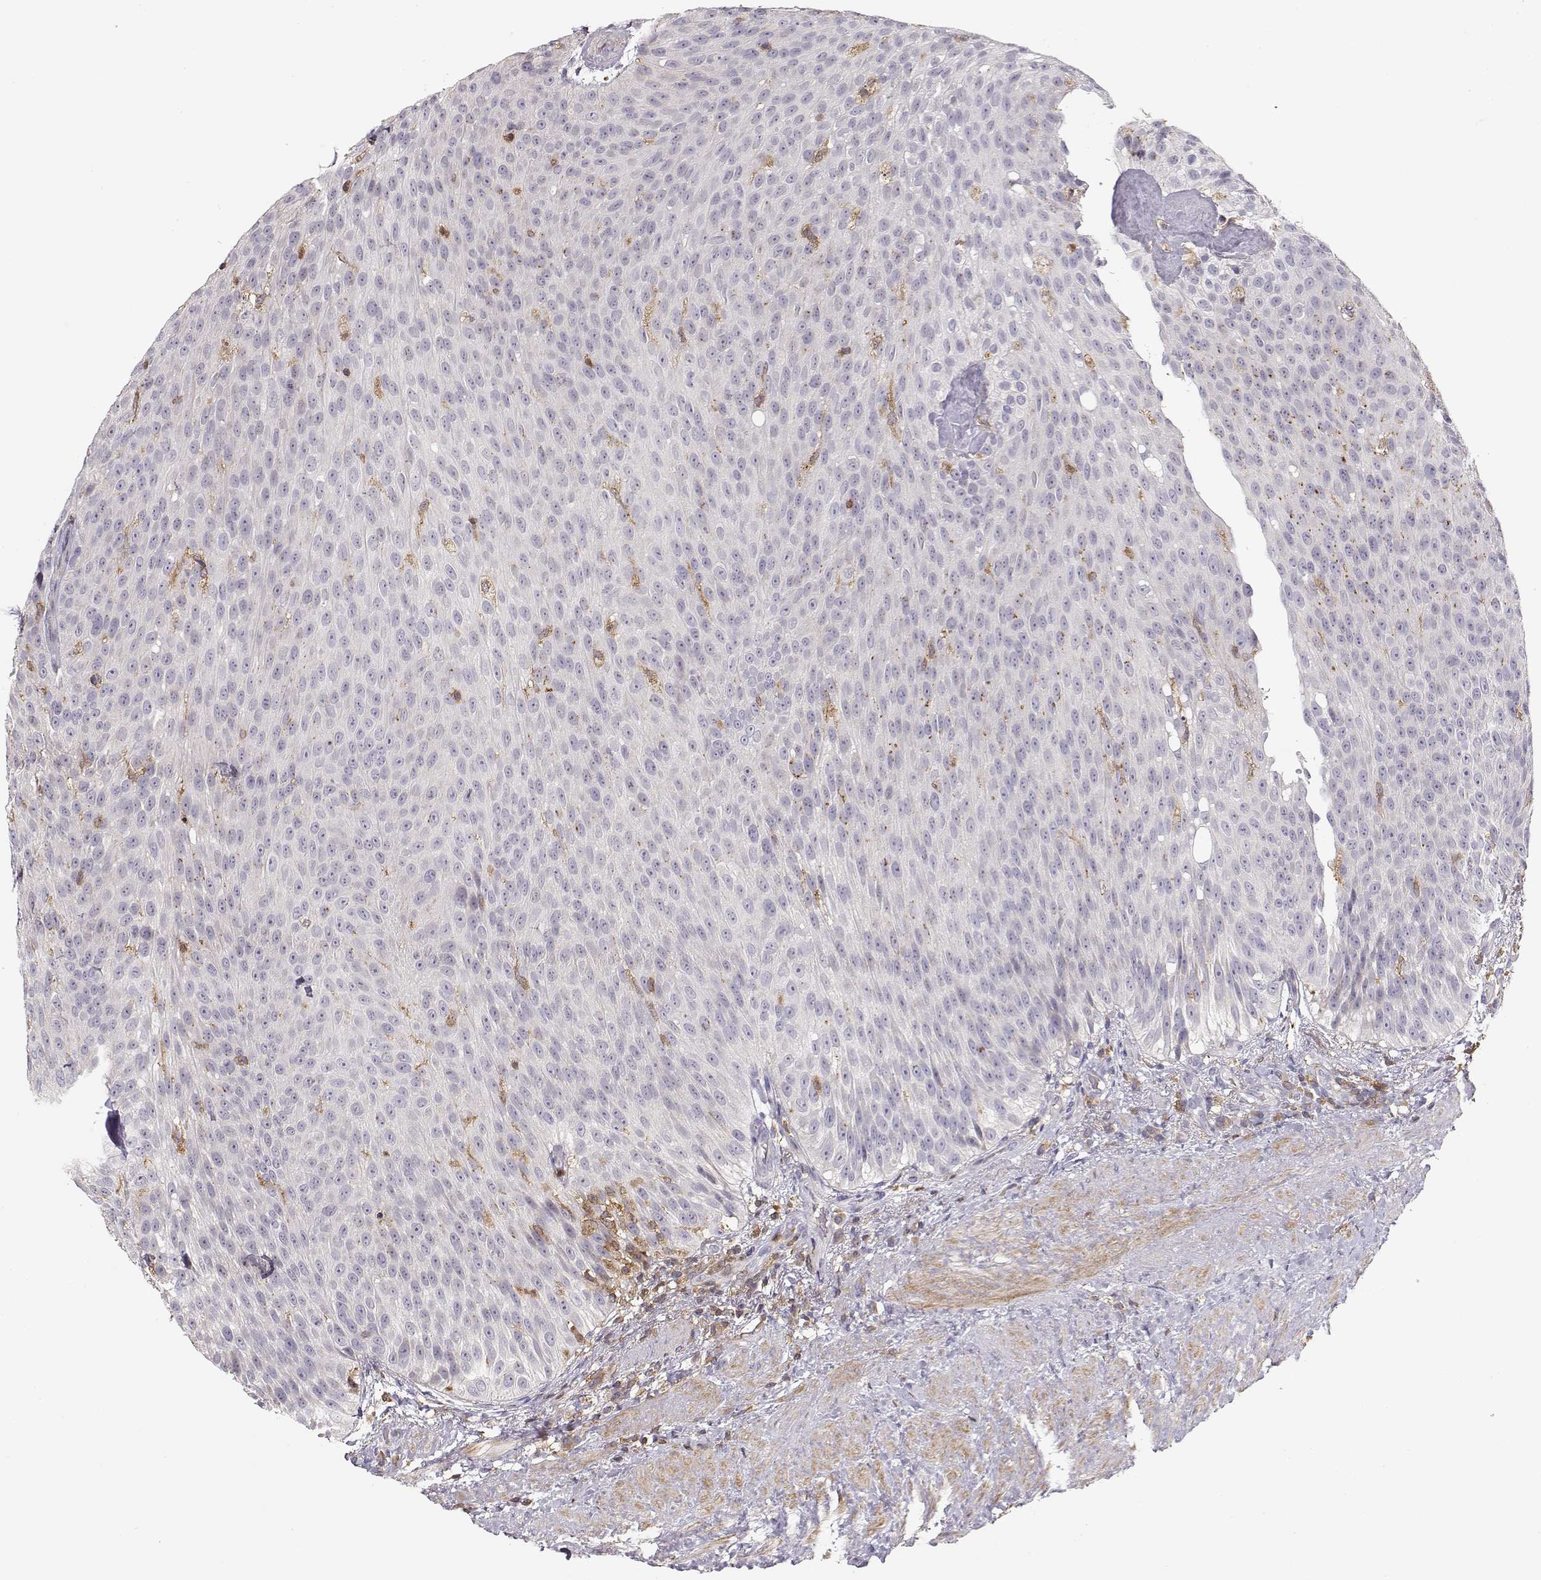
{"staining": {"intensity": "negative", "quantity": "none", "location": "none"}, "tissue": "urothelial cancer", "cell_type": "Tumor cells", "image_type": "cancer", "snomed": [{"axis": "morphology", "description": "Urothelial carcinoma, Low grade"}, {"axis": "topography", "description": "Urinary bladder"}], "caption": "Immunohistochemistry micrograph of neoplastic tissue: human urothelial cancer stained with DAB (3,3'-diaminobenzidine) shows no significant protein staining in tumor cells.", "gene": "VAV1", "patient": {"sex": "male", "age": 78}}